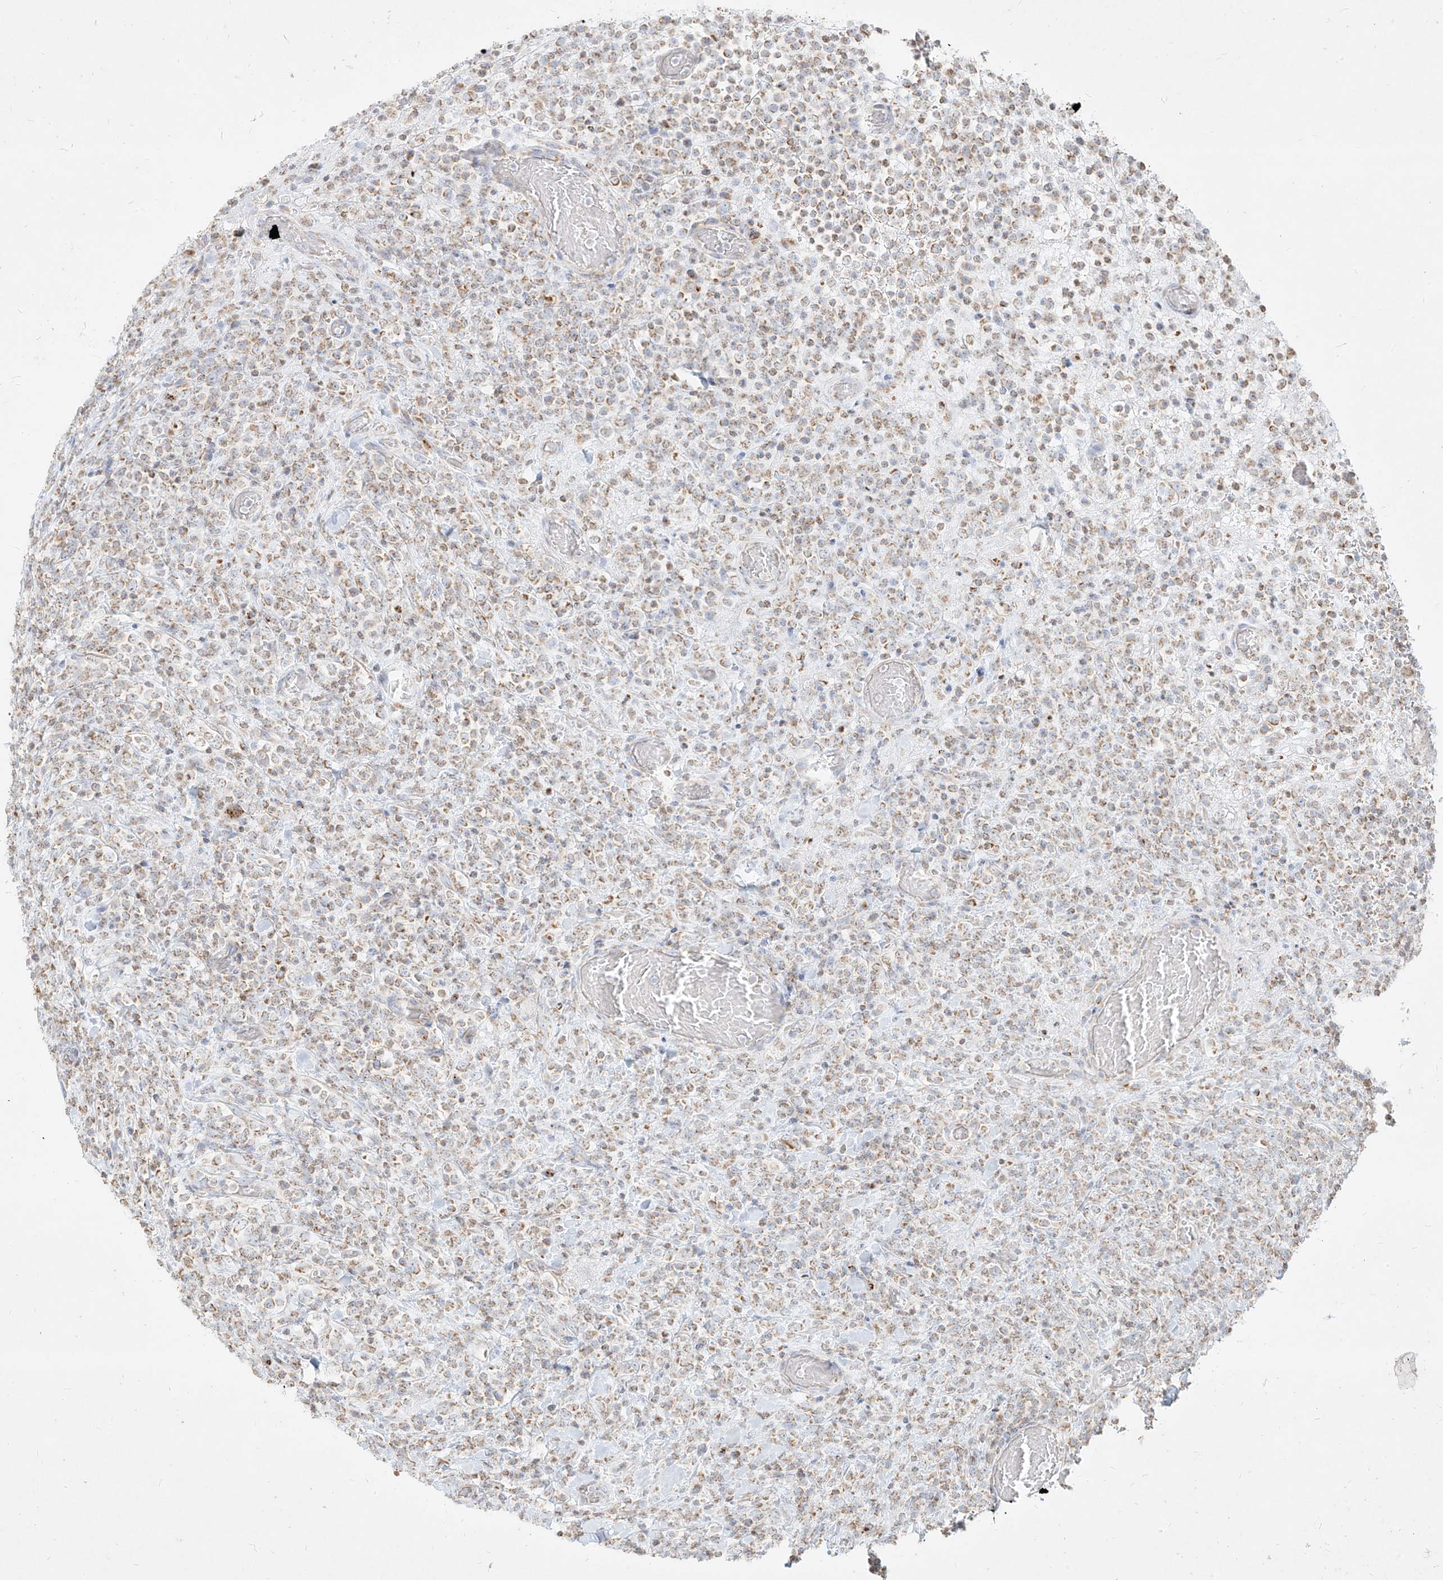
{"staining": {"intensity": "moderate", "quantity": "25%-75%", "location": "cytoplasmic/membranous"}, "tissue": "lymphoma", "cell_type": "Tumor cells", "image_type": "cancer", "snomed": [{"axis": "morphology", "description": "Malignant lymphoma, non-Hodgkin's type, High grade"}, {"axis": "topography", "description": "Colon"}], "caption": "About 25%-75% of tumor cells in human lymphoma demonstrate moderate cytoplasmic/membranous protein expression as visualized by brown immunohistochemical staining.", "gene": "MTX2", "patient": {"sex": "female", "age": 53}}